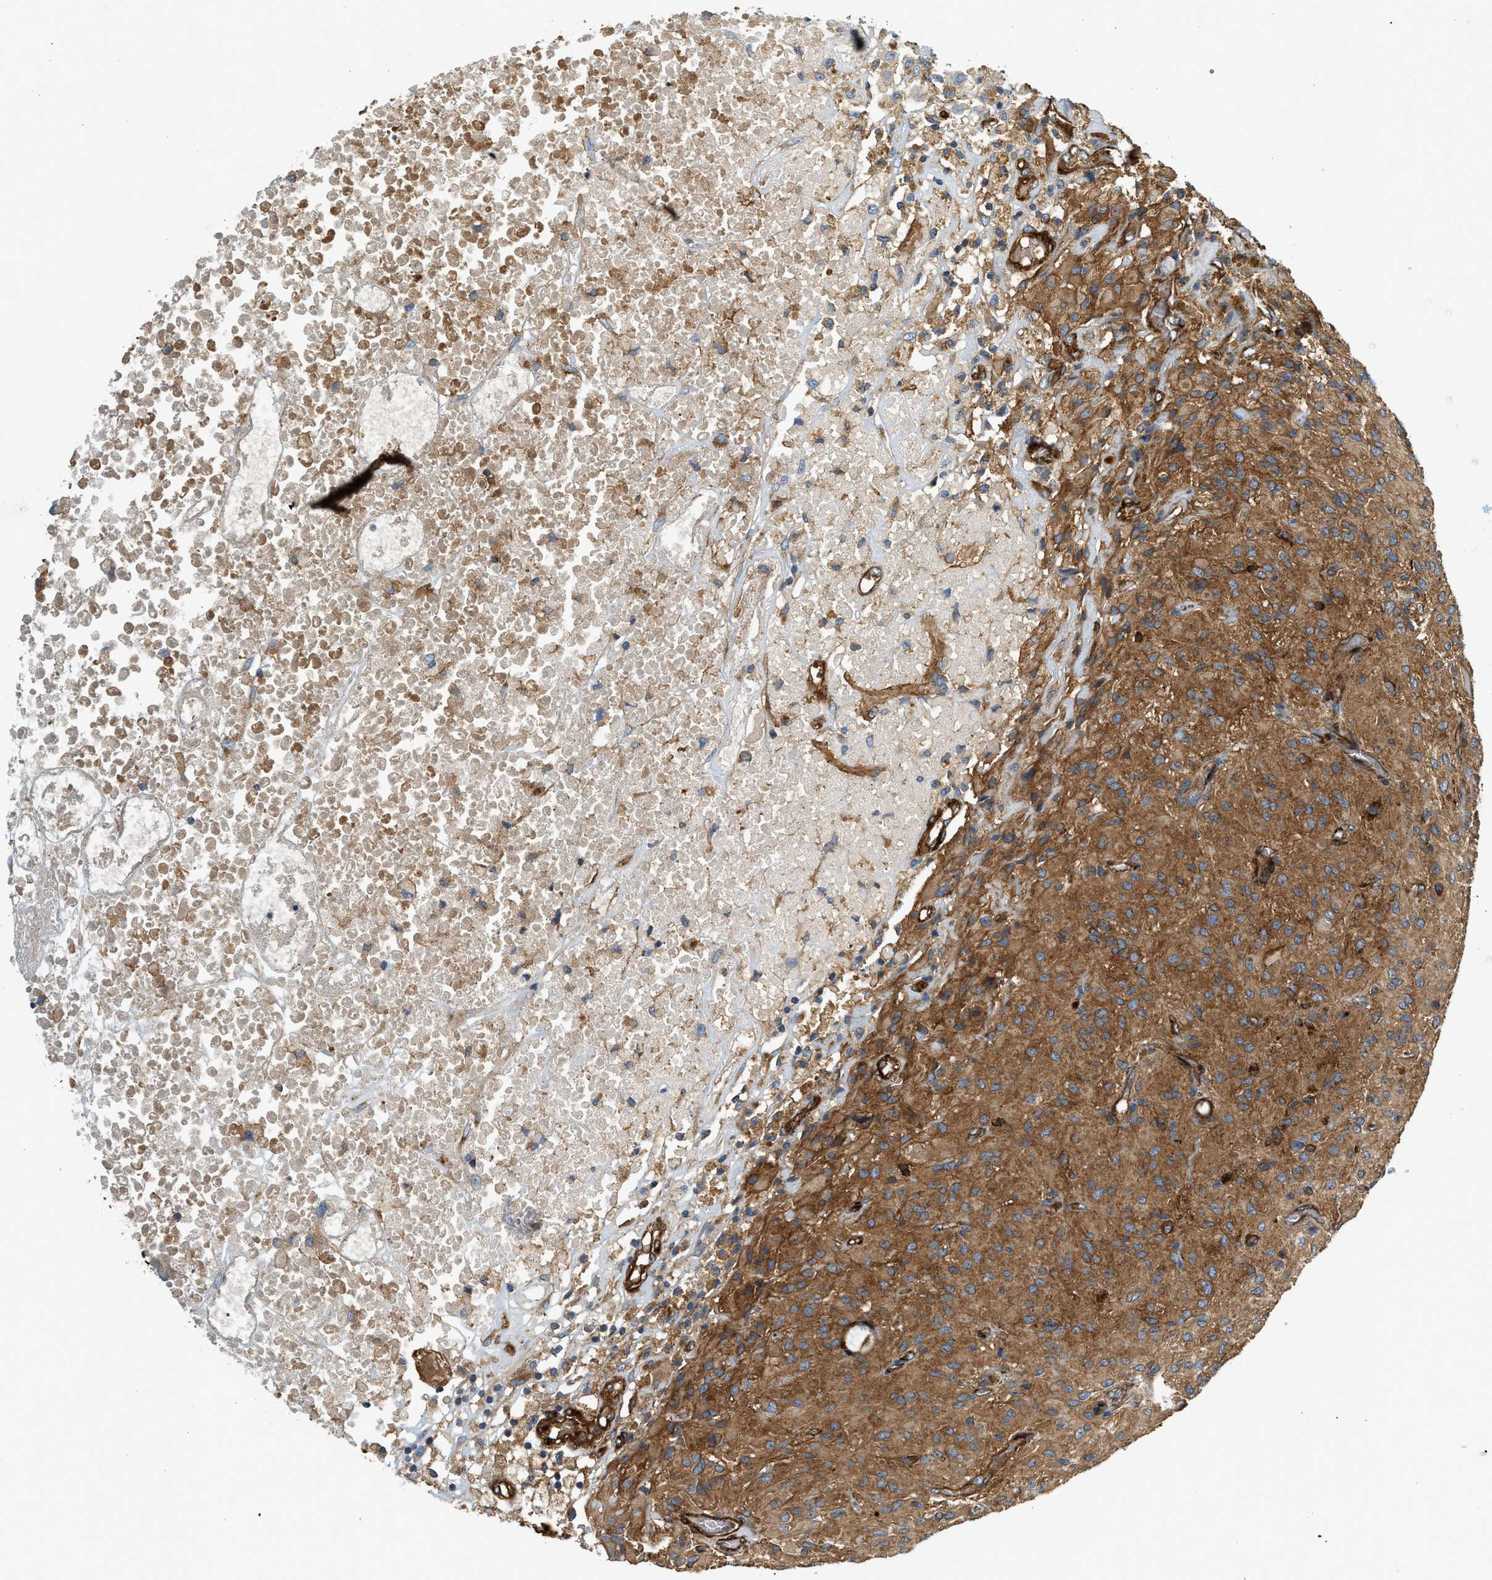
{"staining": {"intensity": "strong", "quantity": ">75%", "location": "cytoplasmic/membranous"}, "tissue": "glioma", "cell_type": "Tumor cells", "image_type": "cancer", "snomed": [{"axis": "morphology", "description": "Glioma, malignant, High grade"}, {"axis": "topography", "description": "Brain"}], "caption": "Tumor cells exhibit strong cytoplasmic/membranous staining in approximately >75% of cells in malignant high-grade glioma.", "gene": "HIP1", "patient": {"sex": "female", "age": 59}}